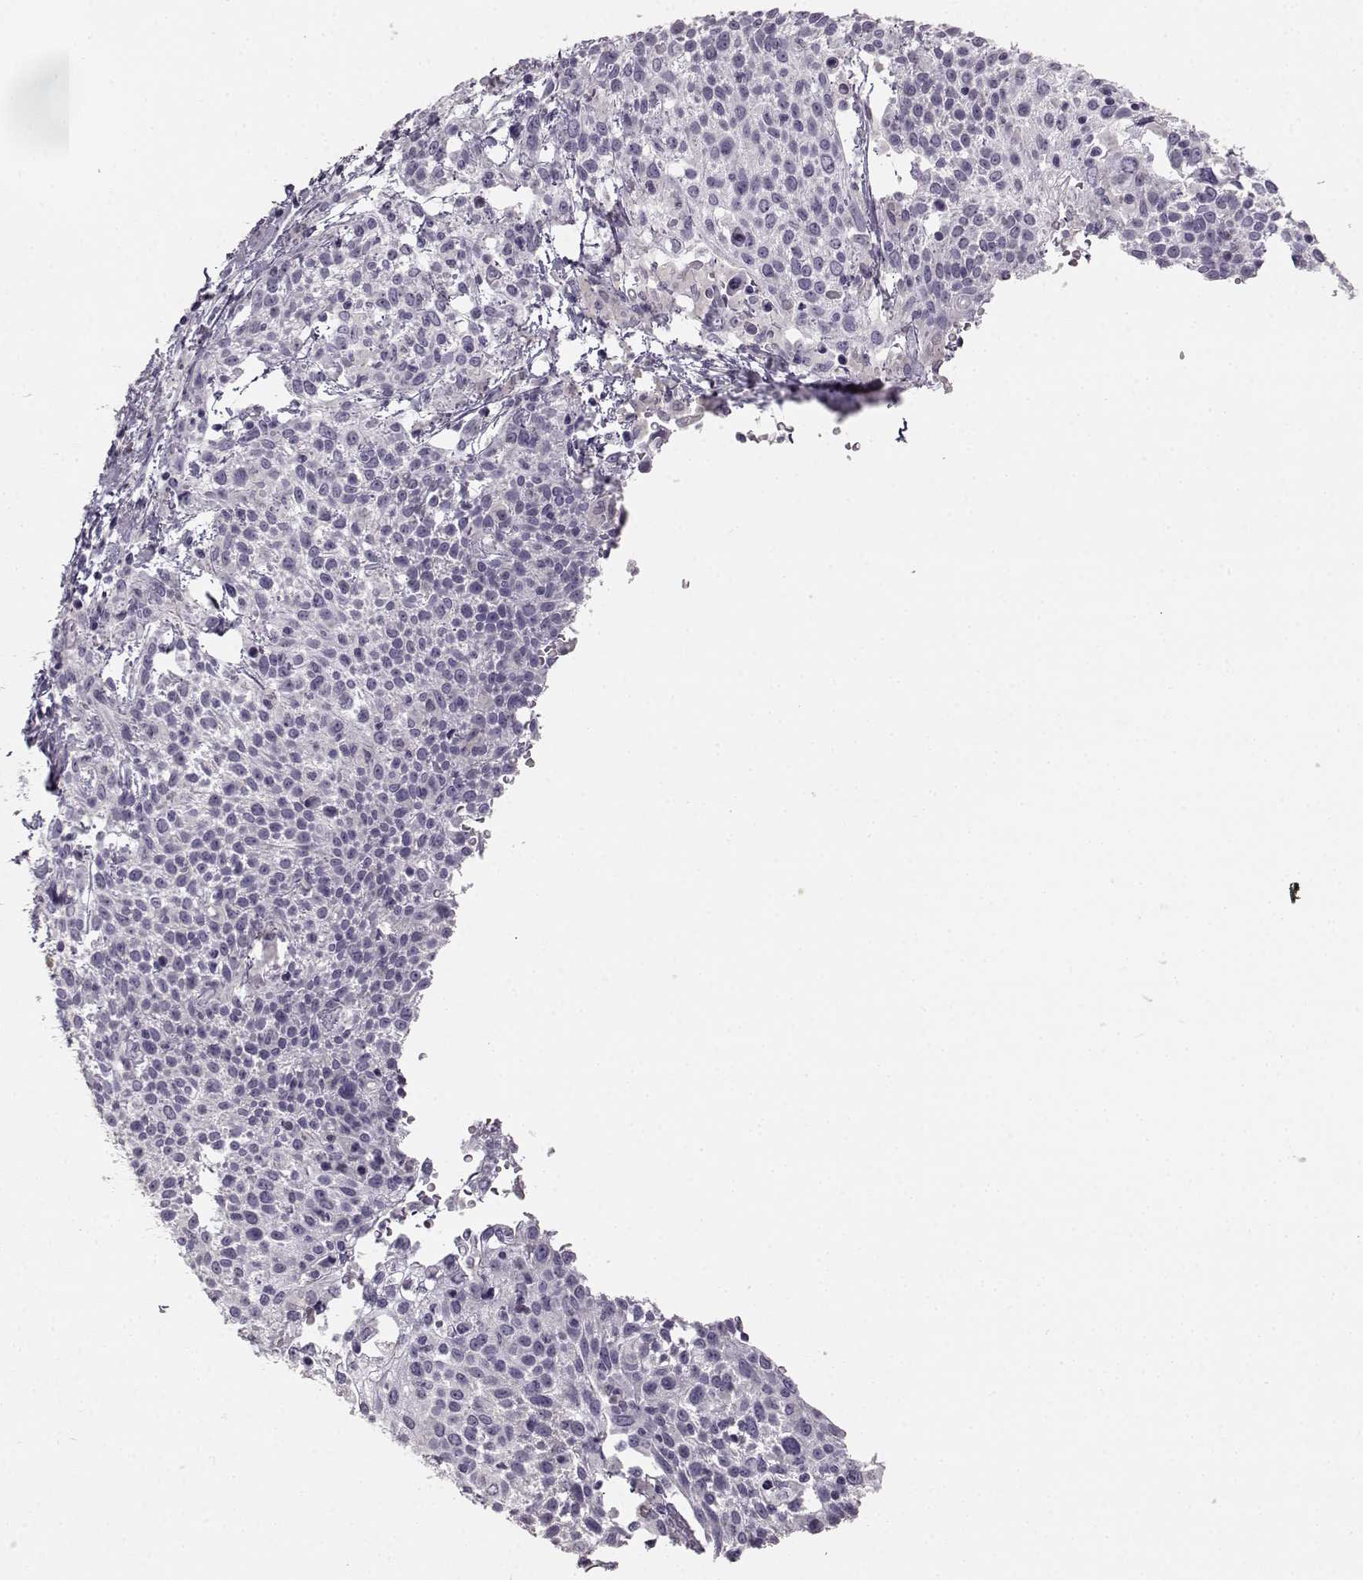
{"staining": {"intensity": "negative", "quantity": "none", "location": "none"}, "tissue": "cervical cancer", "cell_type": "Tumor cells", "image_type": "cancer", "snomed": [{"axis": "morphology", "description": "Squamous cell carcinoma, NOS"}, {"axis": "topography", "description": "Cervix"}], "caption": "This is an immunohistochemistry (IHC) micrograph of cervical cancer (squamous cell carcinoma). There is no staining in tumor cells.", "gene": "KIAA0319", "patient": {"sex": "female", "age": 61}}